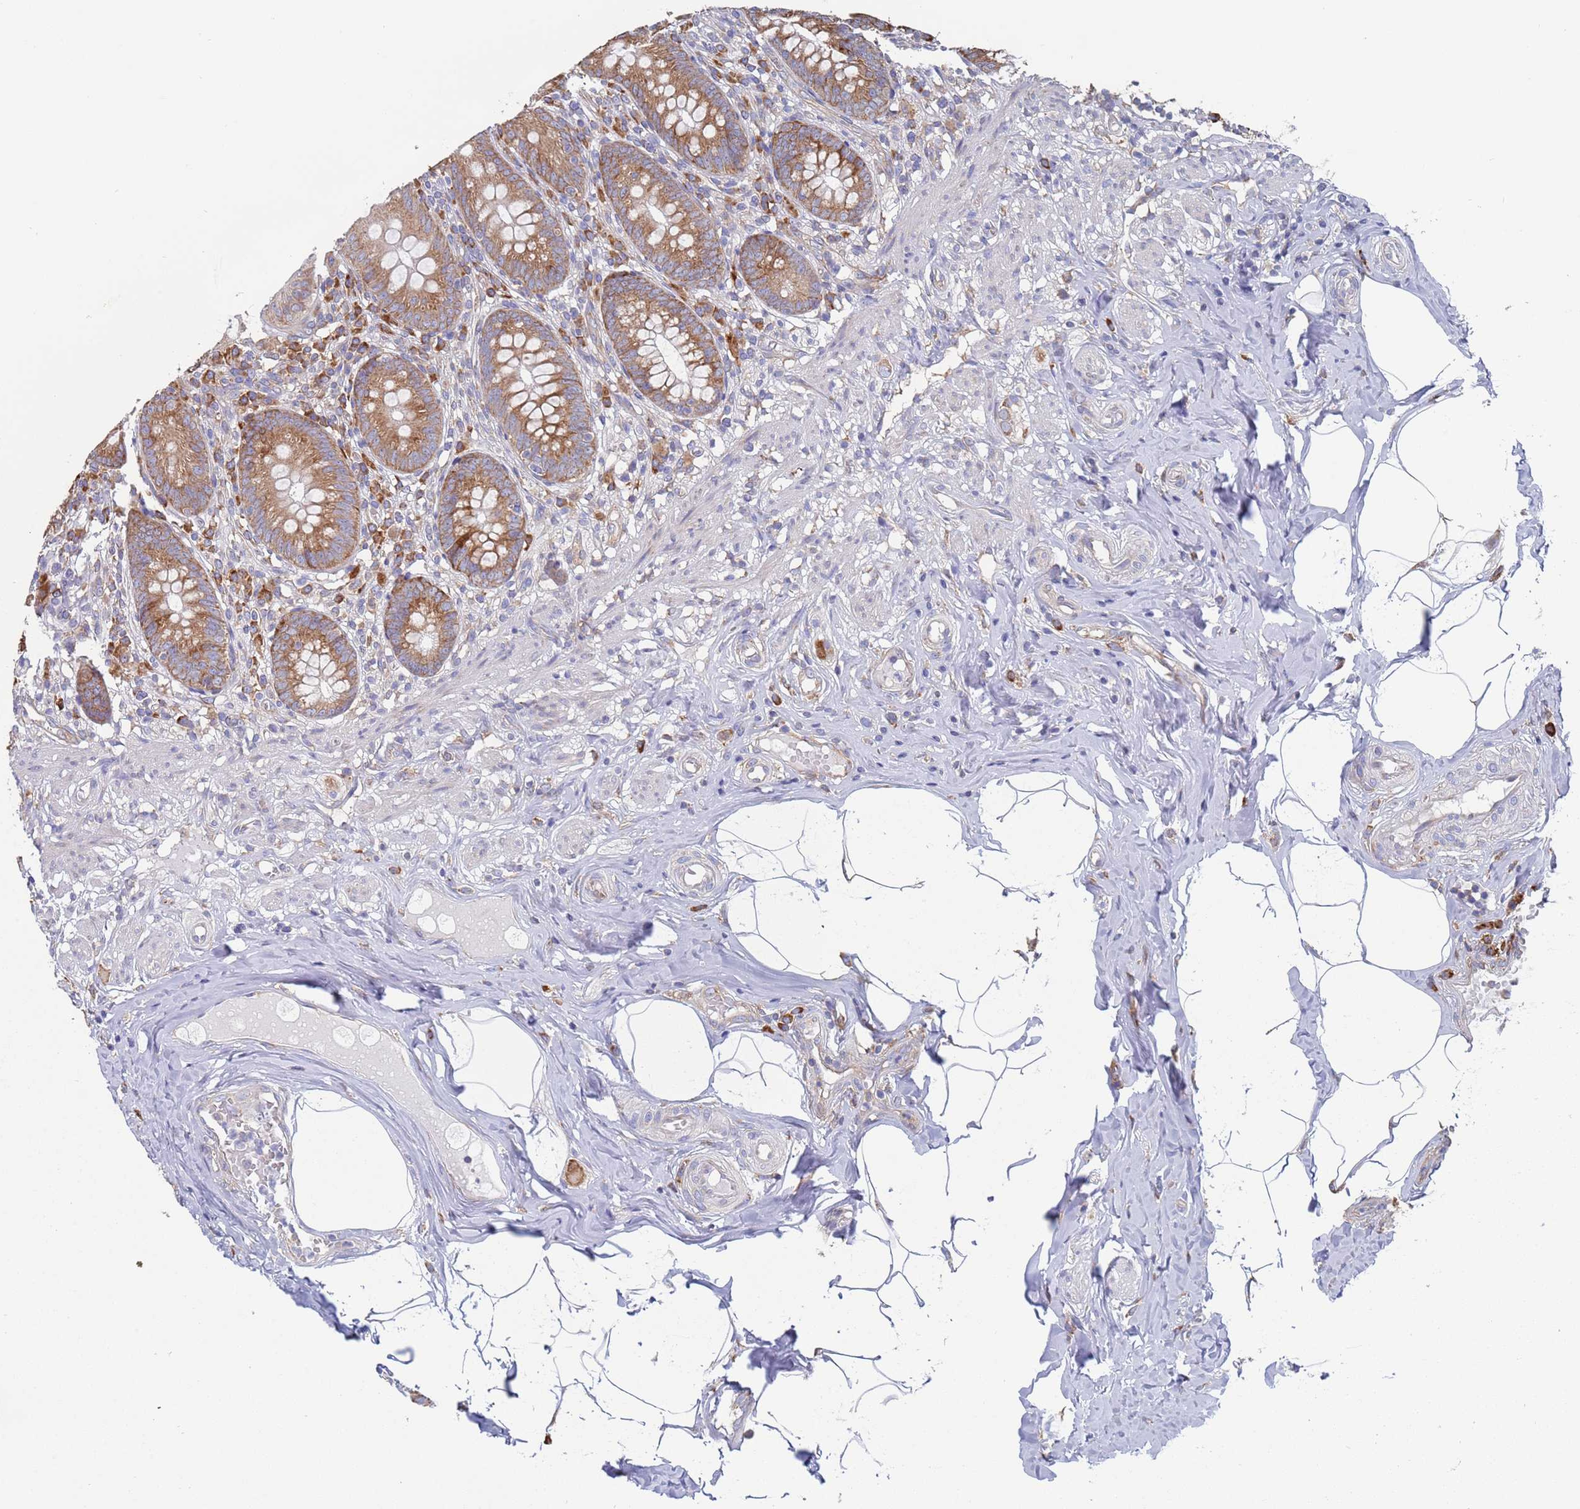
{"staining": {"intensity": "moderate", "quantity": ">75%", "location": "cytoplasmic/membranous"}, "tissue": "appendix", "cell_type": "Glandular cells", "image_type": "normal", "snomed": [{"axis": "morphology", "description": "Normal tissue, NOS"}, {"axis": "topography", "description": "Appendix"}], "caption": "Human appendix stained with a brown dye demonstrates moderate cytoplasmic/membranous positive positivity in approximately >75% of glandular cells.", "gene": "ENSG00000286098", "patient": {"sex": "male", "age": 55}}